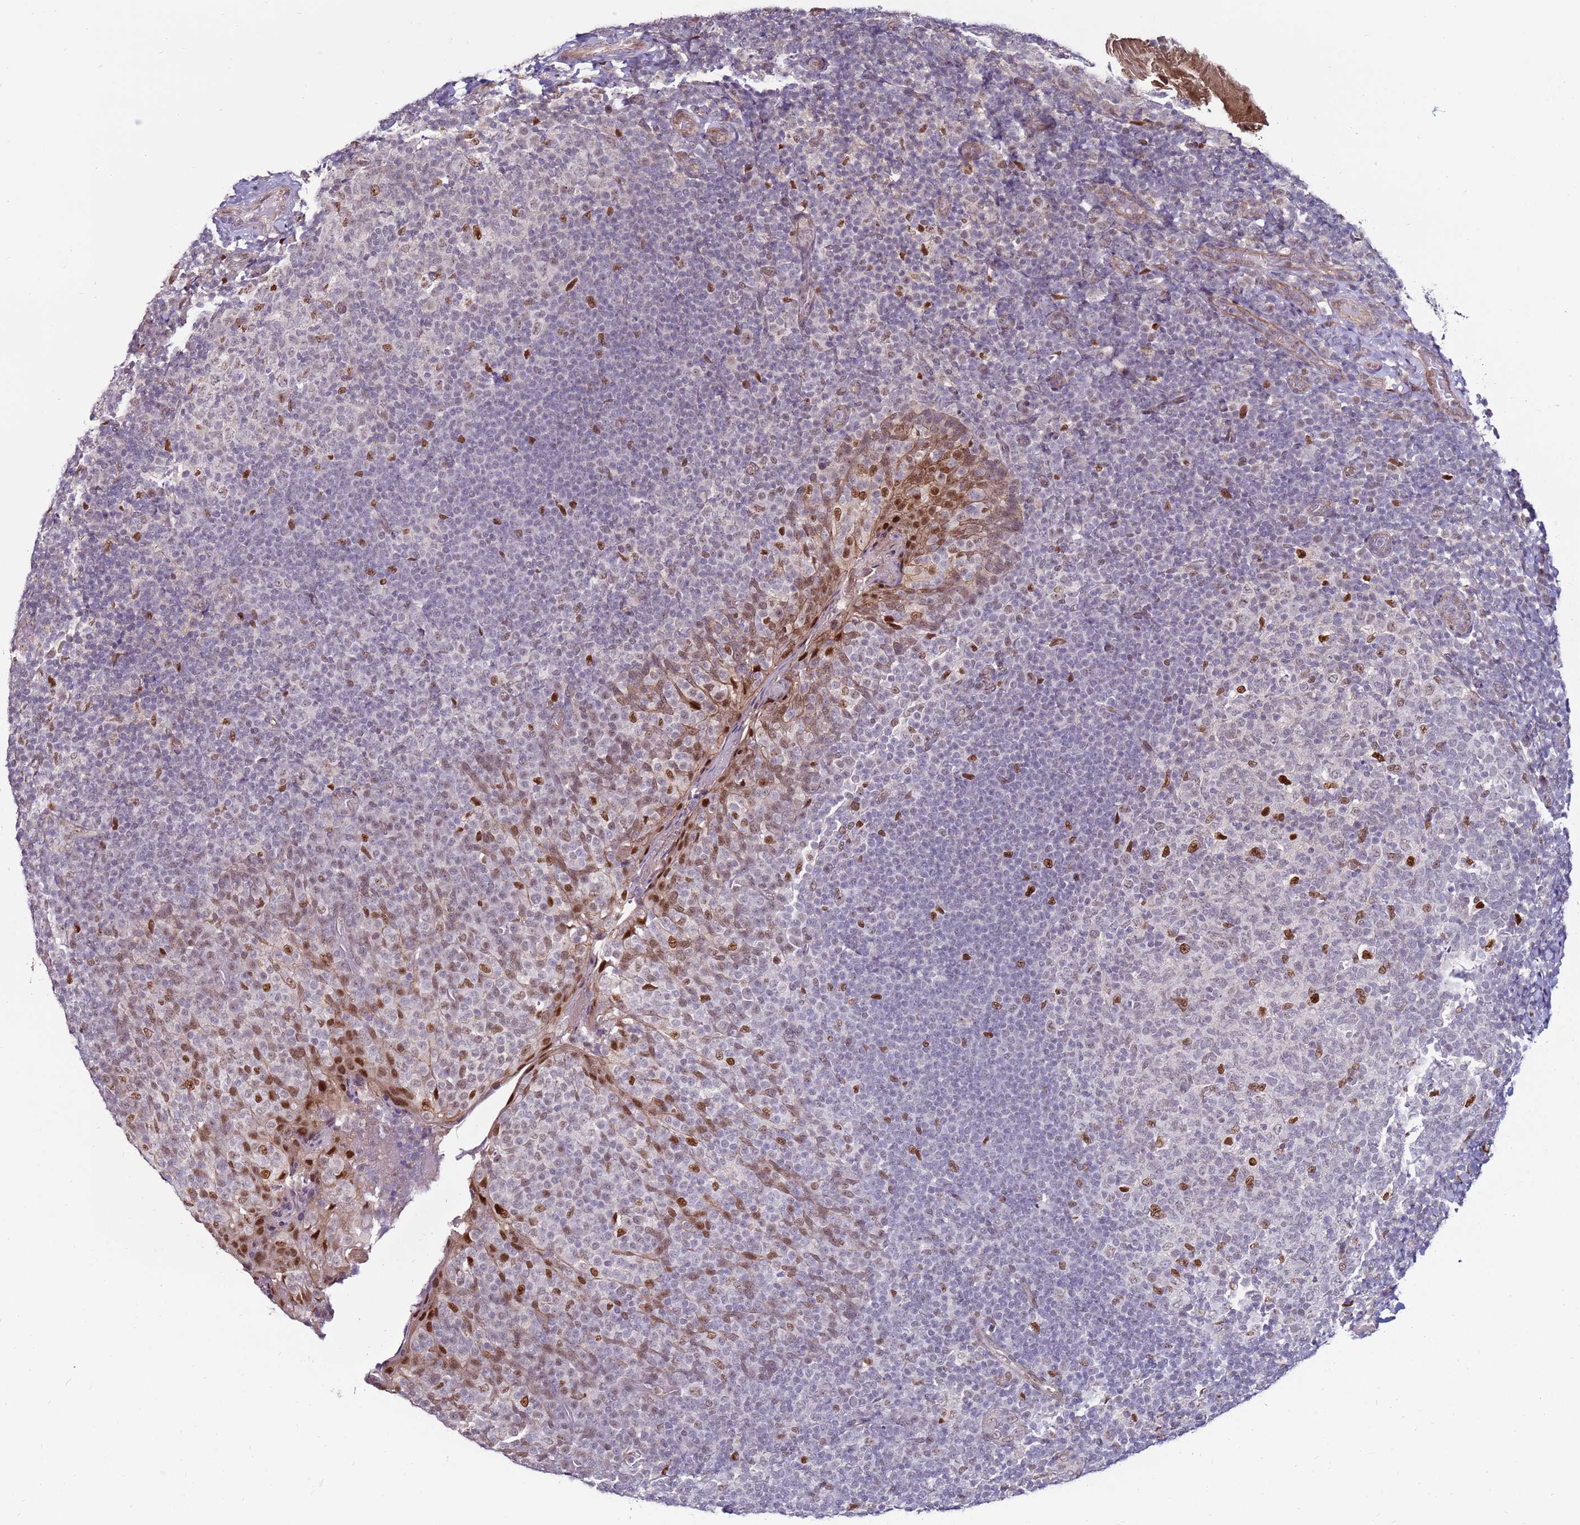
{"staining": {"intensity": "moderate", "quantity": "<25%", "location": "nuclear"}, "tissue": "tonsil", "cell_type": "Germinal center cells", "image_type": "normal", "snomed": [{"axis": "morphology", "description": "Normal tissue, NOS"}, {"axis": "topography", "description": "Tonsil"}], "caption": "Human tonsil stained for a protein (brown) displays moderate nuclear positive expression in about <25% of germinal center cells.", "gene": "KPNA4", "patient": {"sex": "female", "age": 19}}